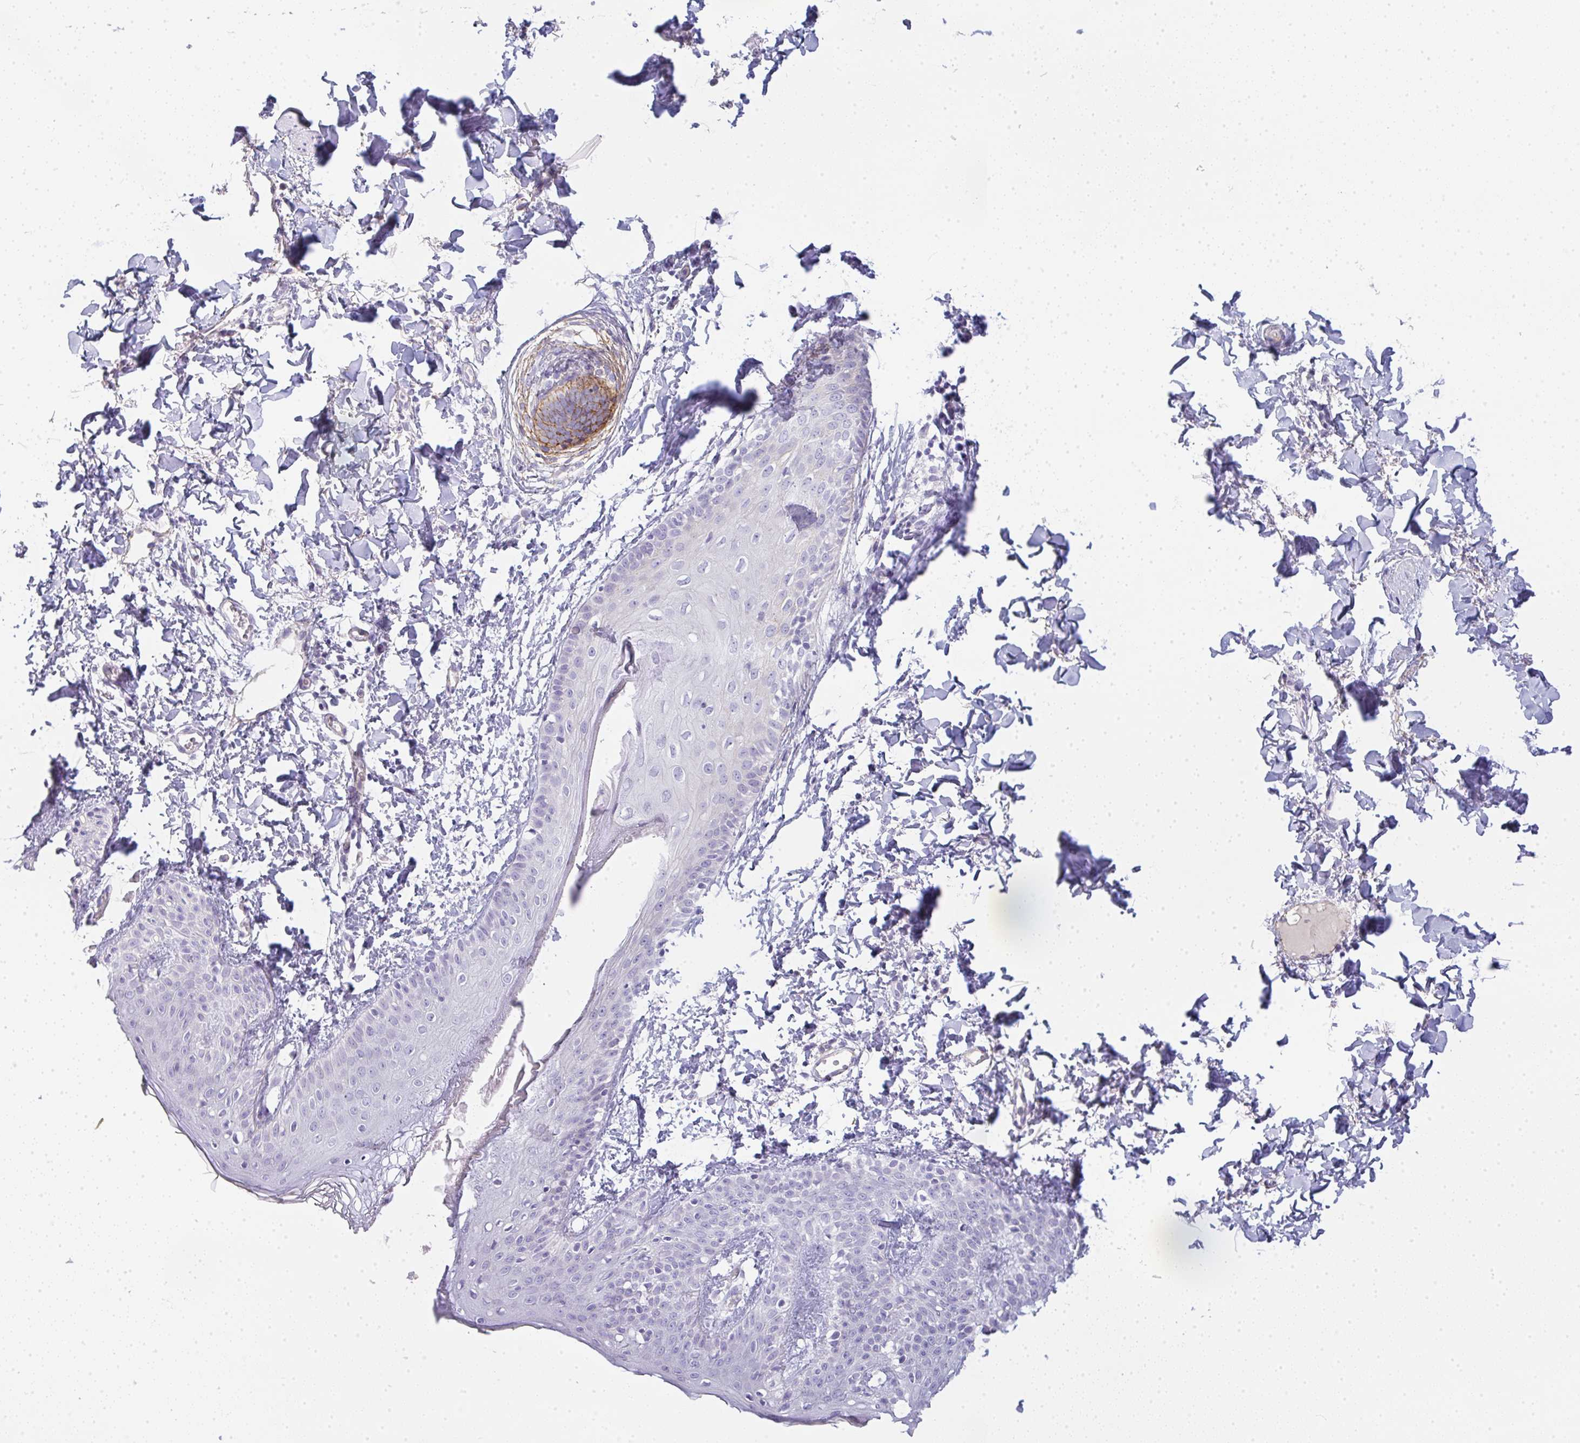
{"staining": {"intensity": "negative", "quantity": "none", "location": "none"}, "tissue": "skin", "cell_type": "Fibroblasts", "image_type": "normal", "snomed": [{"axis": "morphology", "description": "Normal tissue, NOS"}, {"axis": "topography", "description": "Skin"}], "caption": "IHC photomicrograph of unremarkable human skin stained for a protein (brown), which shows no staining in fibroblasts.", "gene": "LPAR4", "patient": {"sex": "male", "age": 16}}